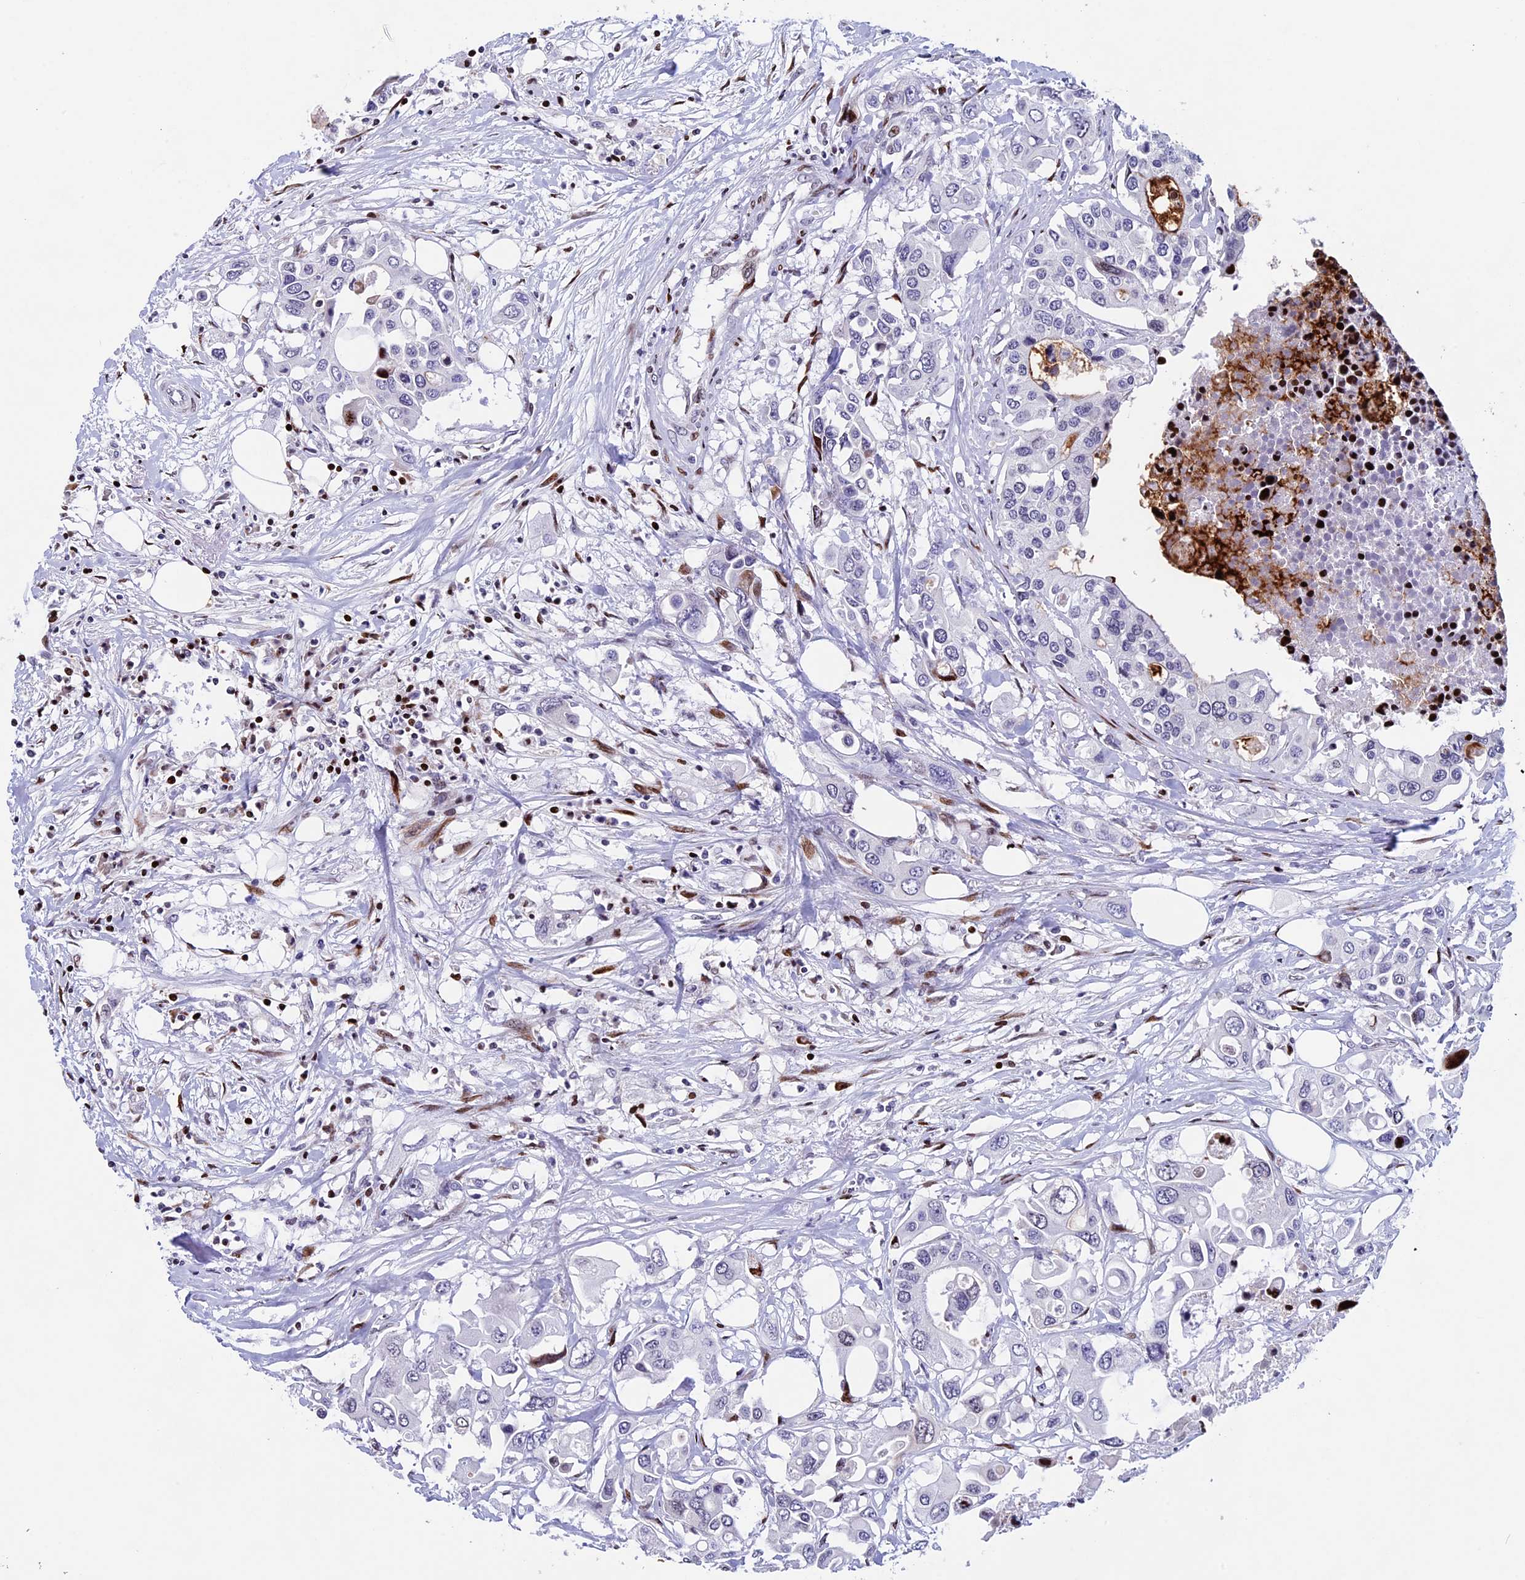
{"staining": {"intensity": "negative", "quantity": "none", "location": "none"}, "tissue": "colorectal cancer", "cell_type": "Tumor cells", "image_type": "cancer", "snomed": [{"axis": "morphology", "description": "Adenocarcinoma, NOS"}, {"axis": "topography", "description": "Colon"}], "caption": "An image of human adenocarcinoma (colorectal) is negative for staining in tumor cells. Brightfield microscopy of immunohistochemistry stained with DAB (3,3'-diaminobenzidine) (brown) and hematoxylin (blue), captured at high magnification.", "gene": "BTBD3", "patient": {"sex": "male", "age": 77}}